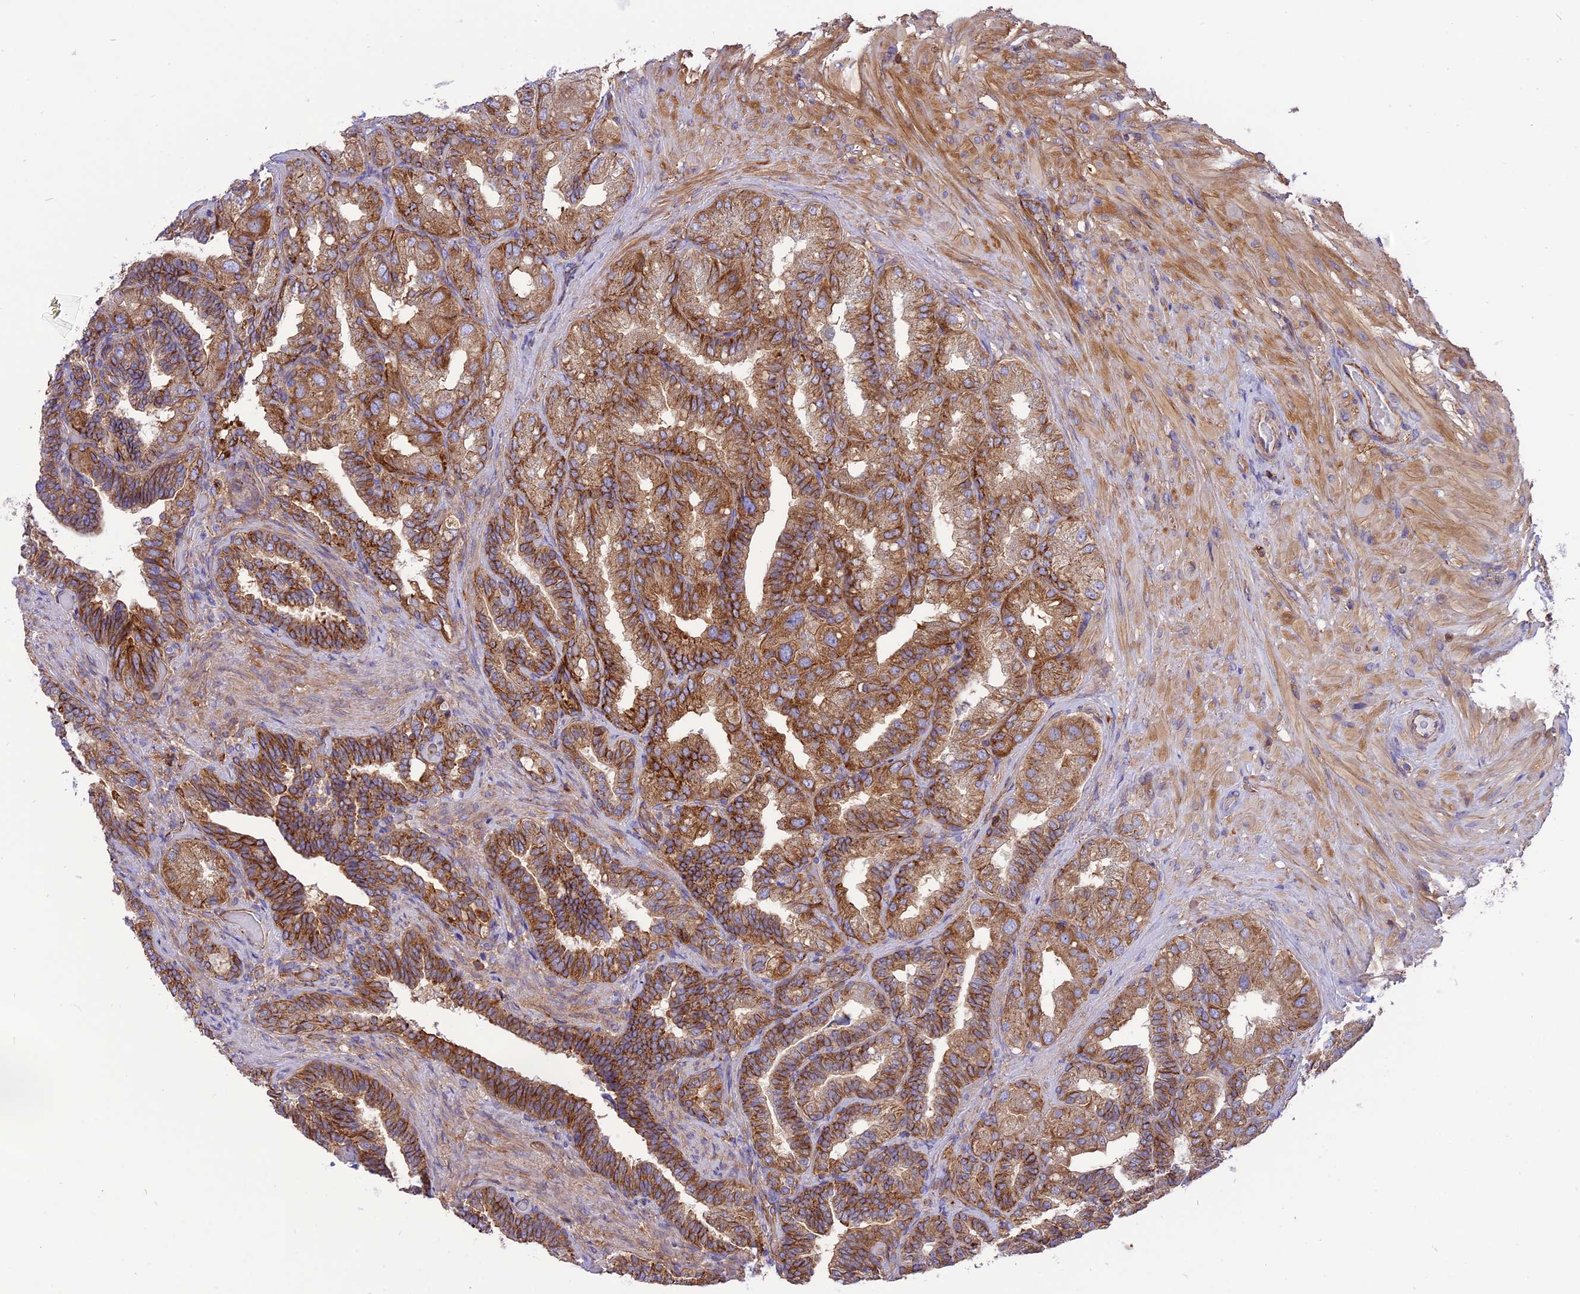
{"staining": {"intensity": "strong", "quantity": ">75%", "location": "cytoplasmic/membranous"}, "tissue": "seminal vesicle", "cell_type": "Glandular cells", "image_type": "normal", "snomed": [{"axis": "morphology", "description": "Normal tissue, NOS"}, {"axis": "topography", "description": "Seminal veicle"}, {"axis": "topography", "description": "Peripheral nerve tissue"}], "caption": "Protein staining of unremarkable seminal vesicle shows strong cytoplasmic/membranous positivity in about >75% of glandular cells. The protein is stained brown, and the nuclei are stained in blue (DAB IHC with brightfield microscopy, high magnification).", "gene": "SEPTIN9", "patient": {"sex": "male", "age": 63}}